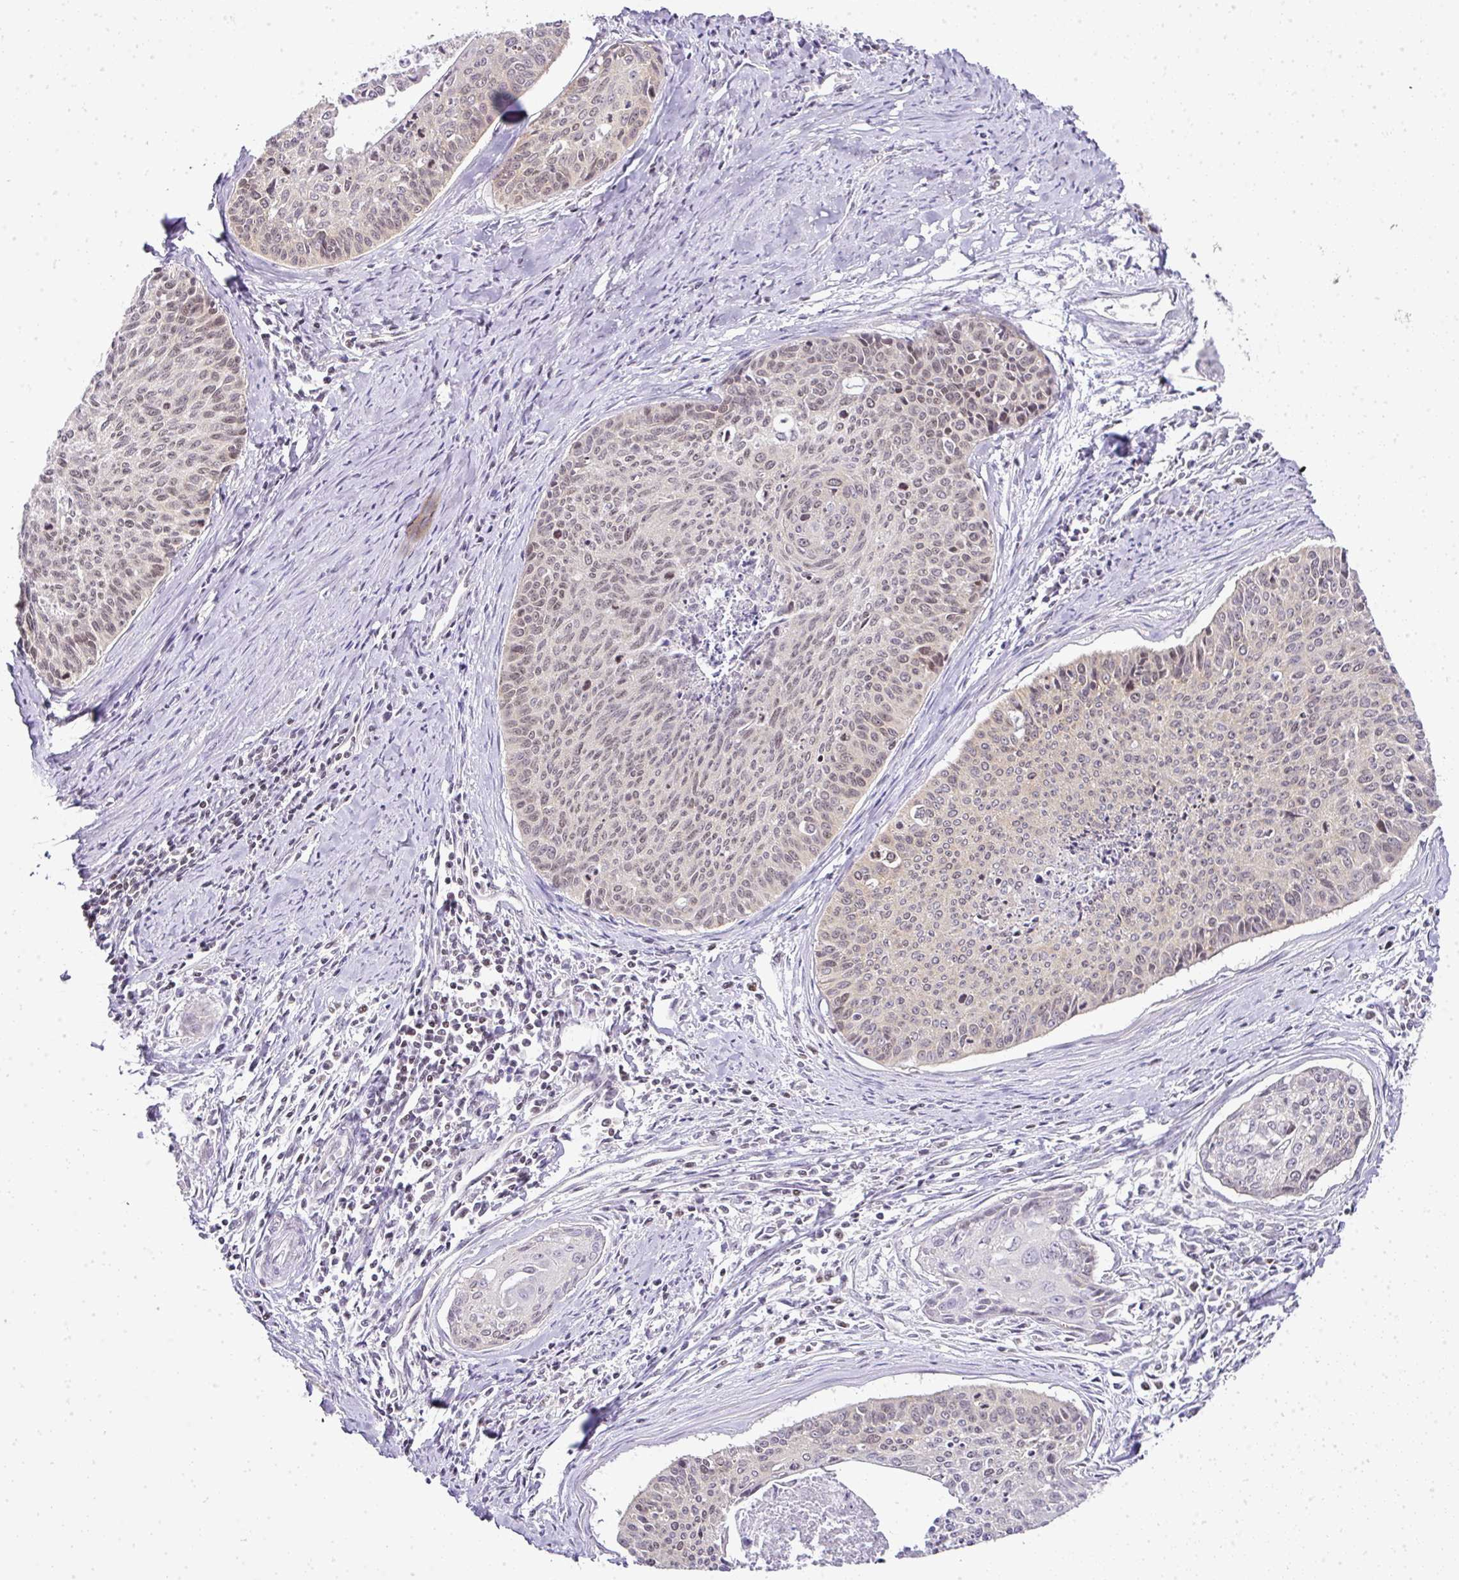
{"staining": {"intensity": "moderate", "quantity": "25%-75%", "location": "nuclear"}, "tissue": "cervical cancer", "cell_type": "Tumor cells", "image_type": "cancer", "snomed": [{"axis": "morphology", "description": "Squamous cell carcinoma, NOS"}, {"axis": "topography", "description": "Cervix"}], "caption": "Cervical cancer stained with DAB (3,3'-diaminobenzidine) IHC demonstrates medium levels of moderate nuclear expression in approximately 25%-75% of tumor cells.", "gene": "FAM32A", "patient": {"sex": "female", "age": 55}}